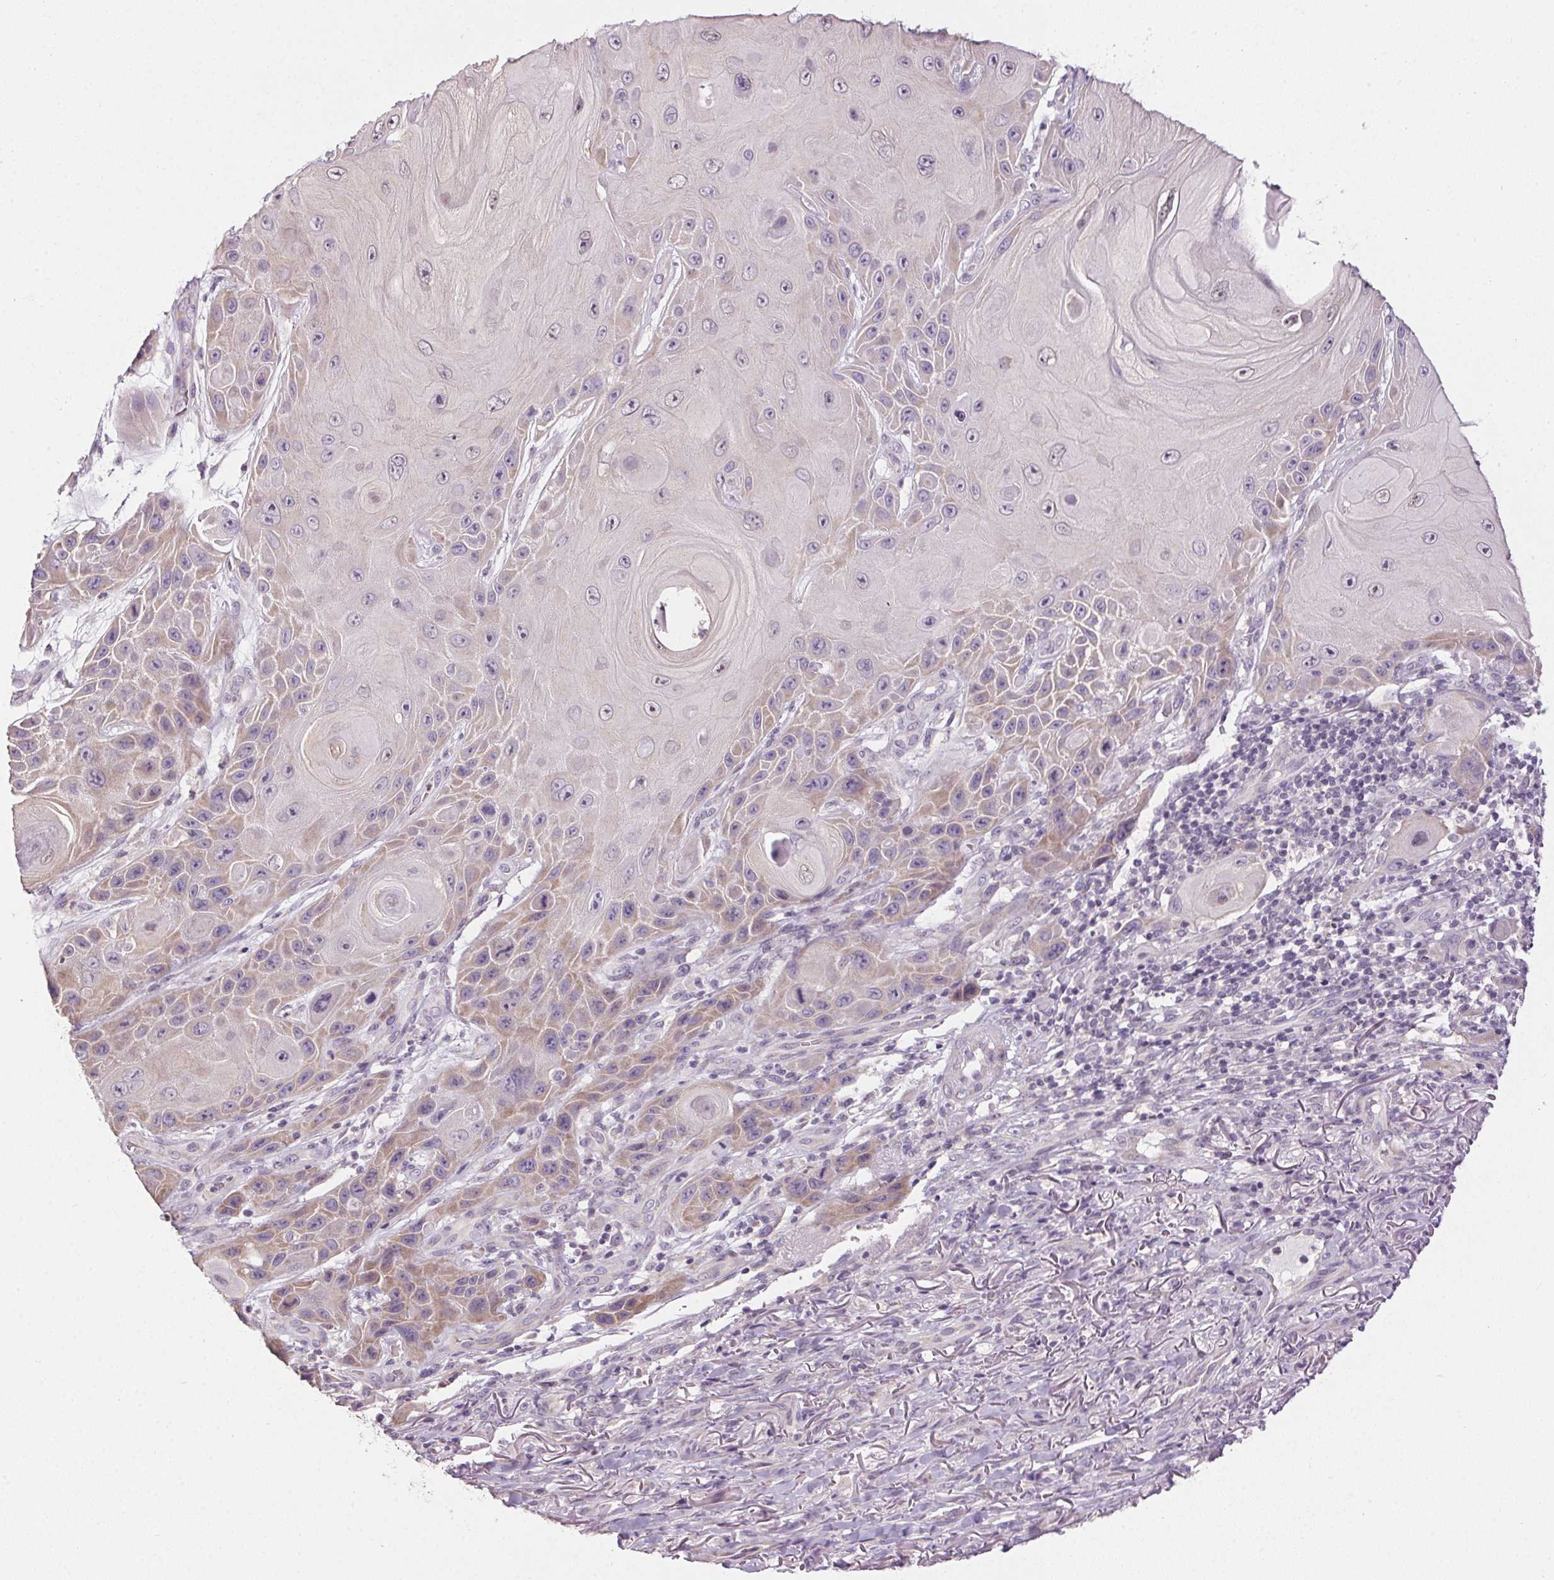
{"staining": {"intensity": "weak", "quantity": "<25%", "location": "cytoplasmic/membranous"}, "tissue": "skin cancer", "cell_type": "Tumor cells", "image_type": "cancer", "snomed": [{"axis": "morphology", "description": "Squamous cell carcinoma, NOS"}, {"axis": "topography", "description": "Skin"}], "caption": "Immunohistochemistry of skin cancer exhibits no expression in tumor cells.", "gene": "SPACA9", "patient": {"sex": "female", "age": 94}}